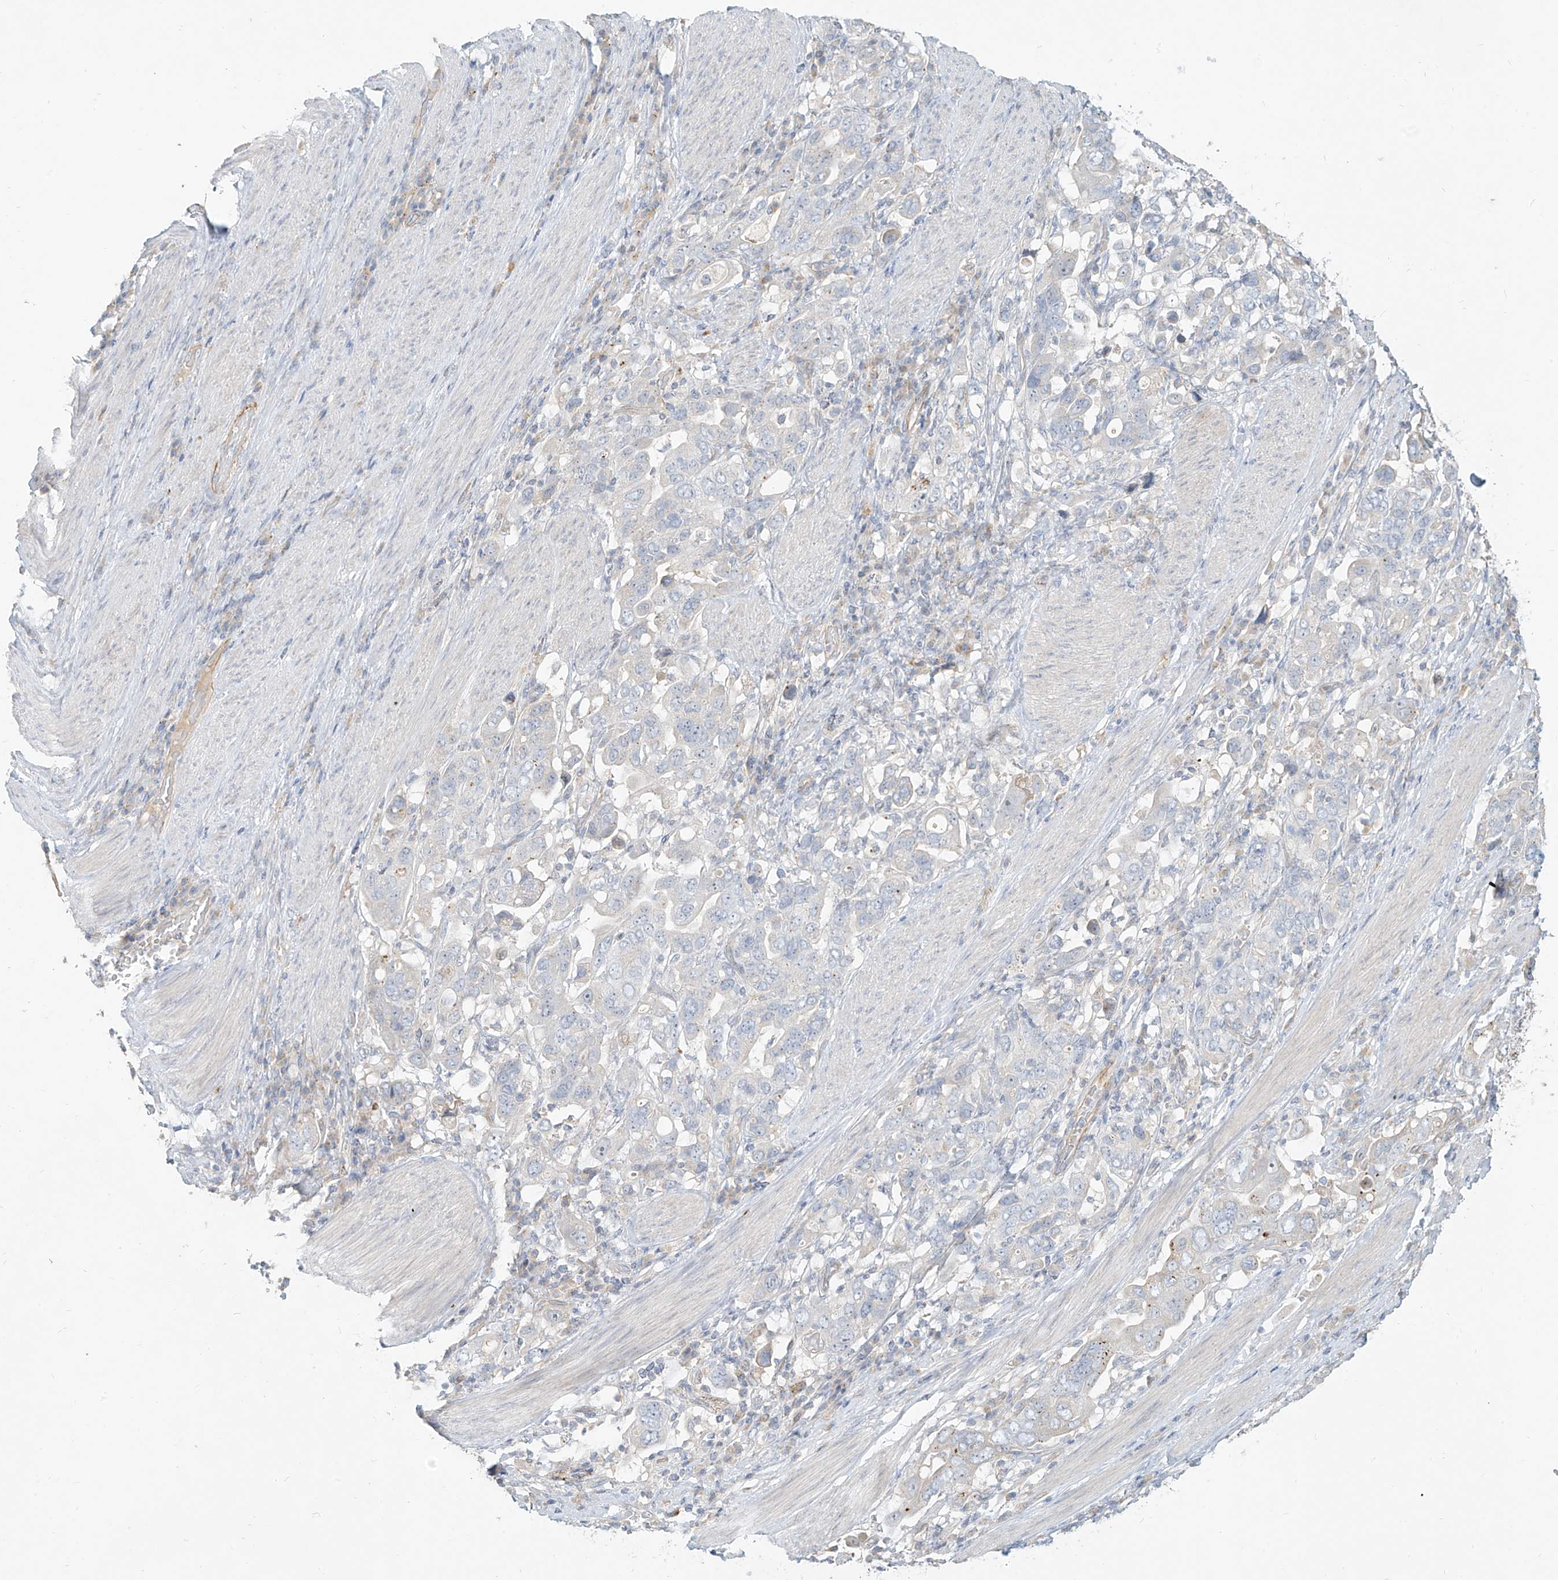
{"staining": {"intensity": "negative", "quantity": "none", "location": "none"}, "tissue": "stomach cancer", "cell_type": "Tumor cells", "image_type": "cancer", "snomed": [{"axis": "morphology", "description": "Adenocarcinoma, NOS"}, {"axis": "topography", "description": "Stomach, upper"}], "caption": "IHC of stomach adenocarcinoma exhibits no positivity in tumor cells.", "gene": "C2orf42", "patient": {"sex": "male", "age": 62}}